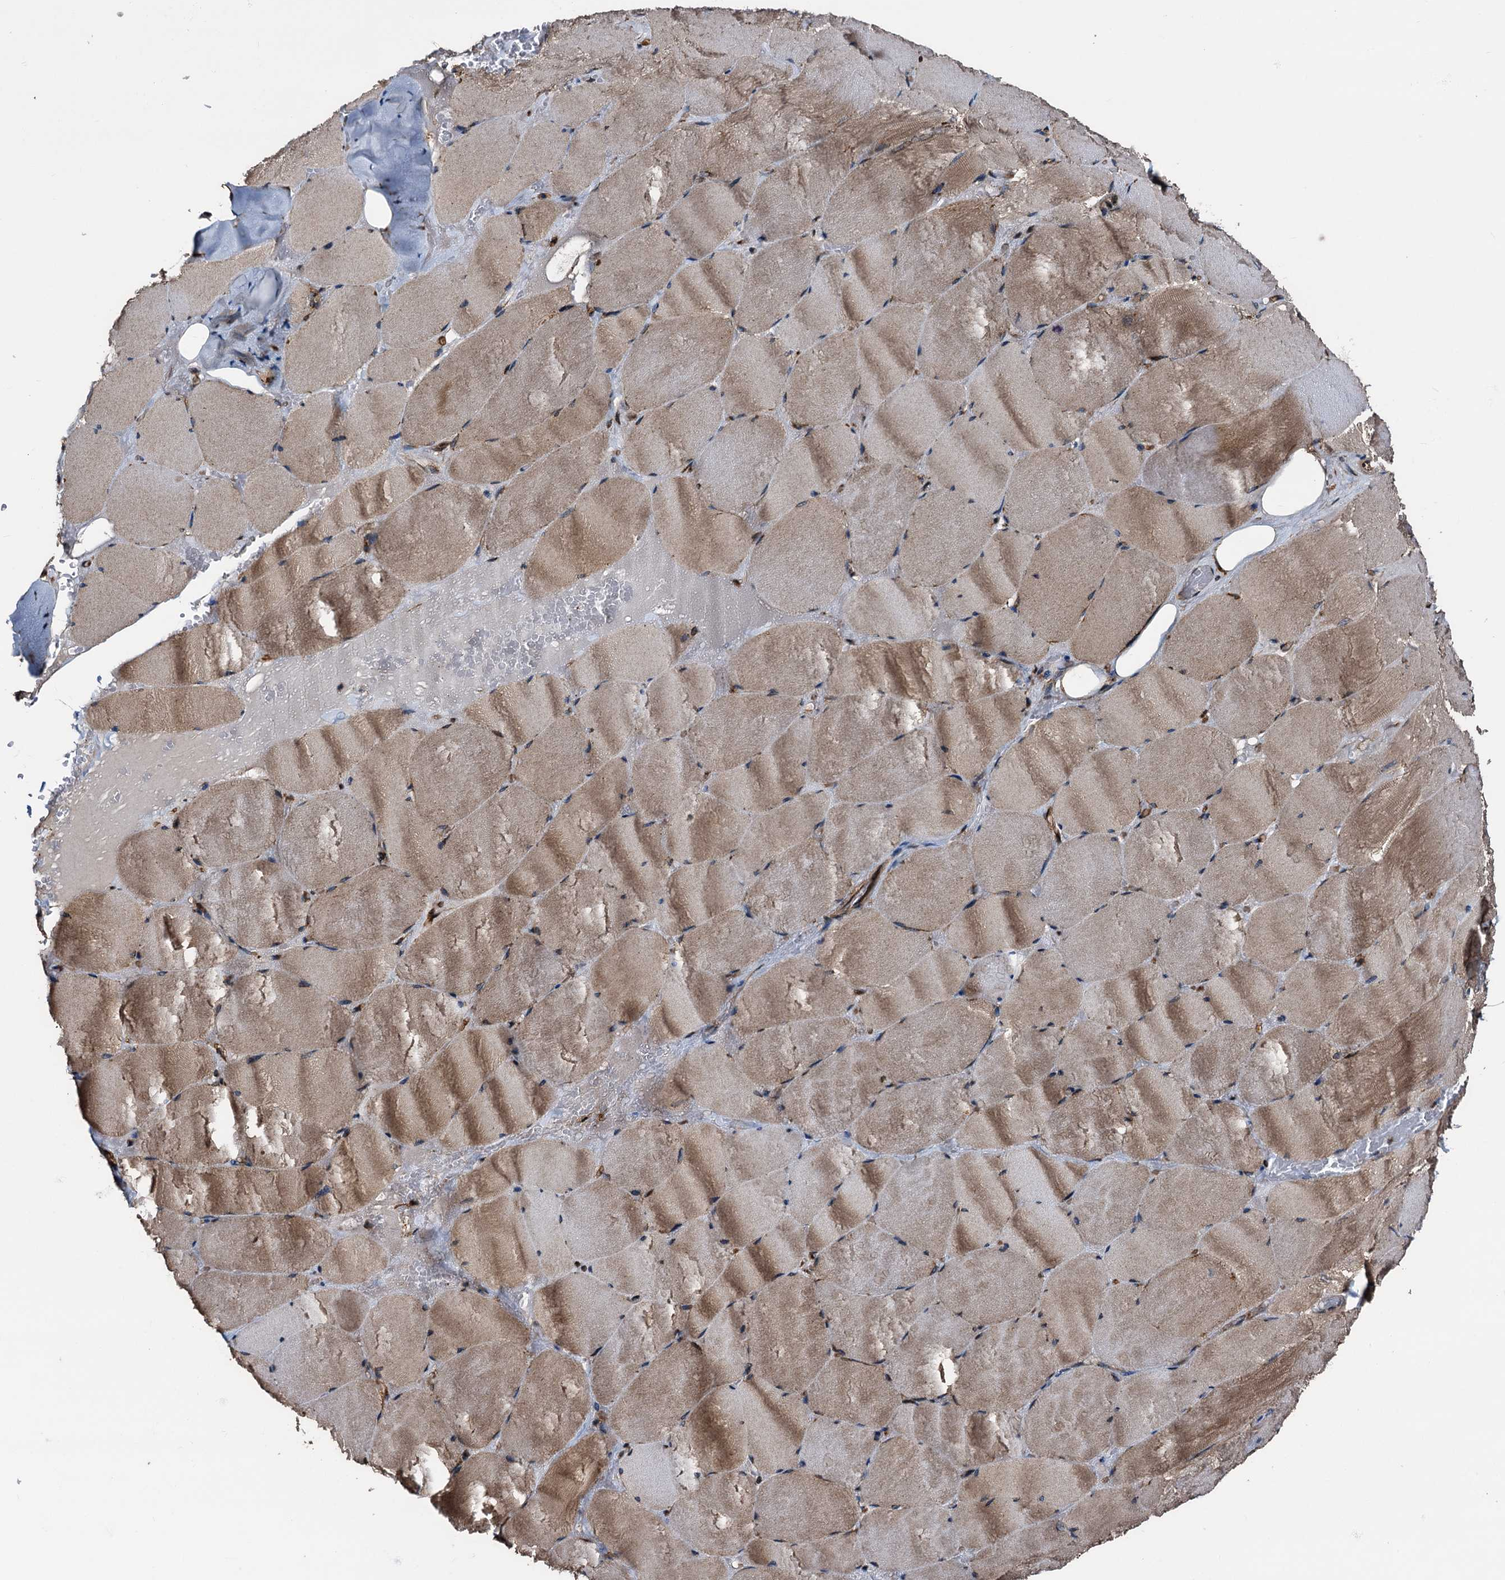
{"staining": {"intensity": "moderate", "quantity": ">75%", "location": "cytoplasmic/membranous"}, "tissue": "skeletal muscle", "cell_type": "Myocytes", "image_type": "normal", "snomed": [{"axis": "morphology", "description": "Normal tissue, NOS"}, {"axis": "topography", "description": "Skeletal muscle"}, {"axis": "topography", "description": "Head-Neck"}], "caption": "The histopathology image exhibits a brown stain indicating the presence of a protein in the cytoplasmic/membranous of myocytes in skeletal muscle.", "gene": "PEX5", "patient": {"sex": "male", "age": 66}}